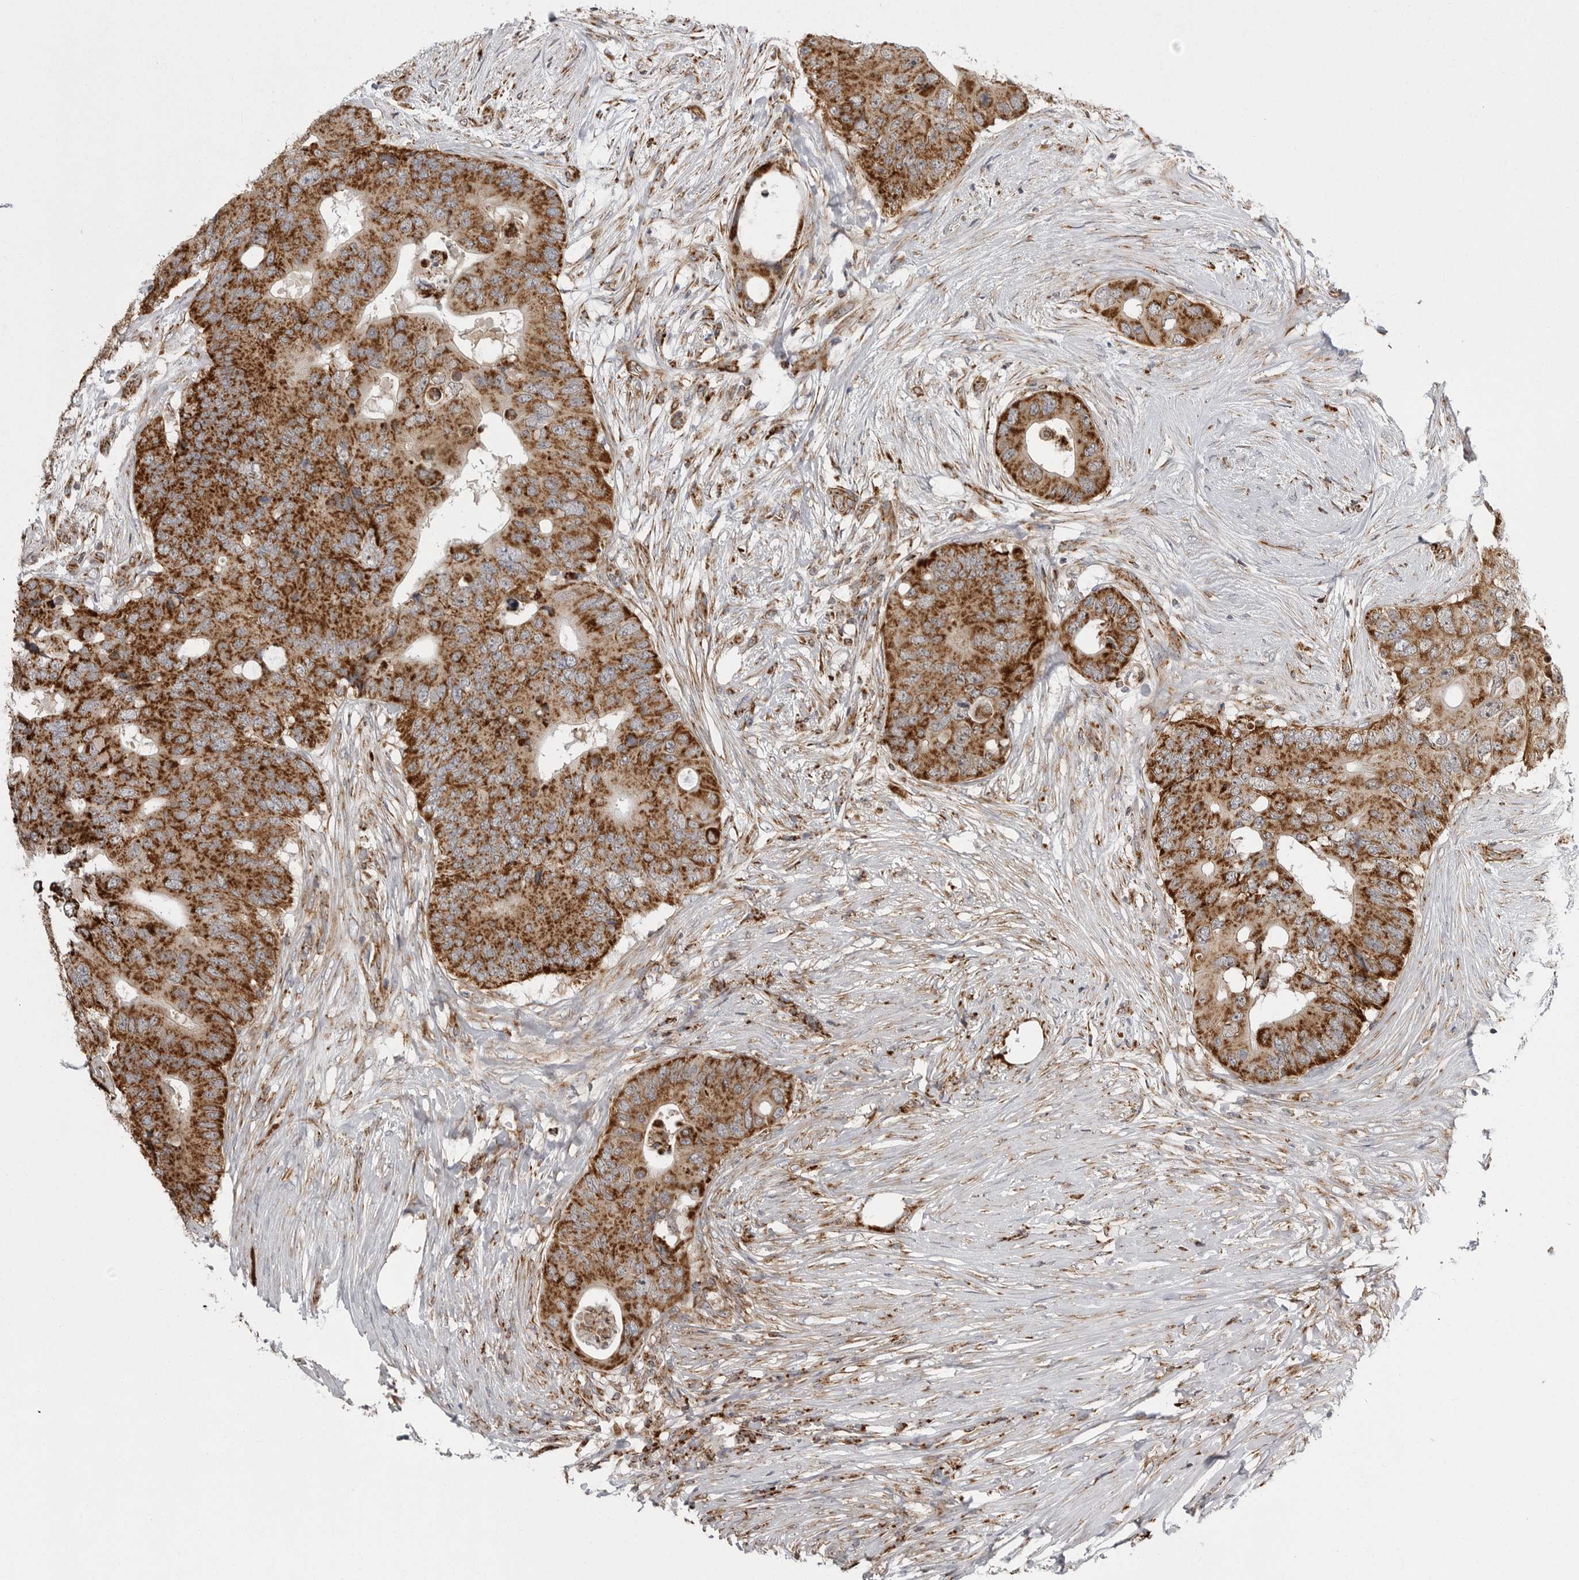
{"staining": {"intensity": "strong", "quantity": ">75%", "location": "cytoplasmic/membranous"}, "tissue": "colorectal cancer", "cell_type": "Tumor cells", "image_type": "cancer", "snomed": [{"axis": "morphology", "description": "Adenocarcinoma, NOS"}, {"axis": "topography", "description": "Colon"}], "caption": "Brown immunohistochemical staining in human colorectal adenocarcinoma demonstrates strong cytoplasmic/membranous staining in about >75% of tumor cells.", "gene": "FH", "patient": {"sex": "male", "age": 71}}